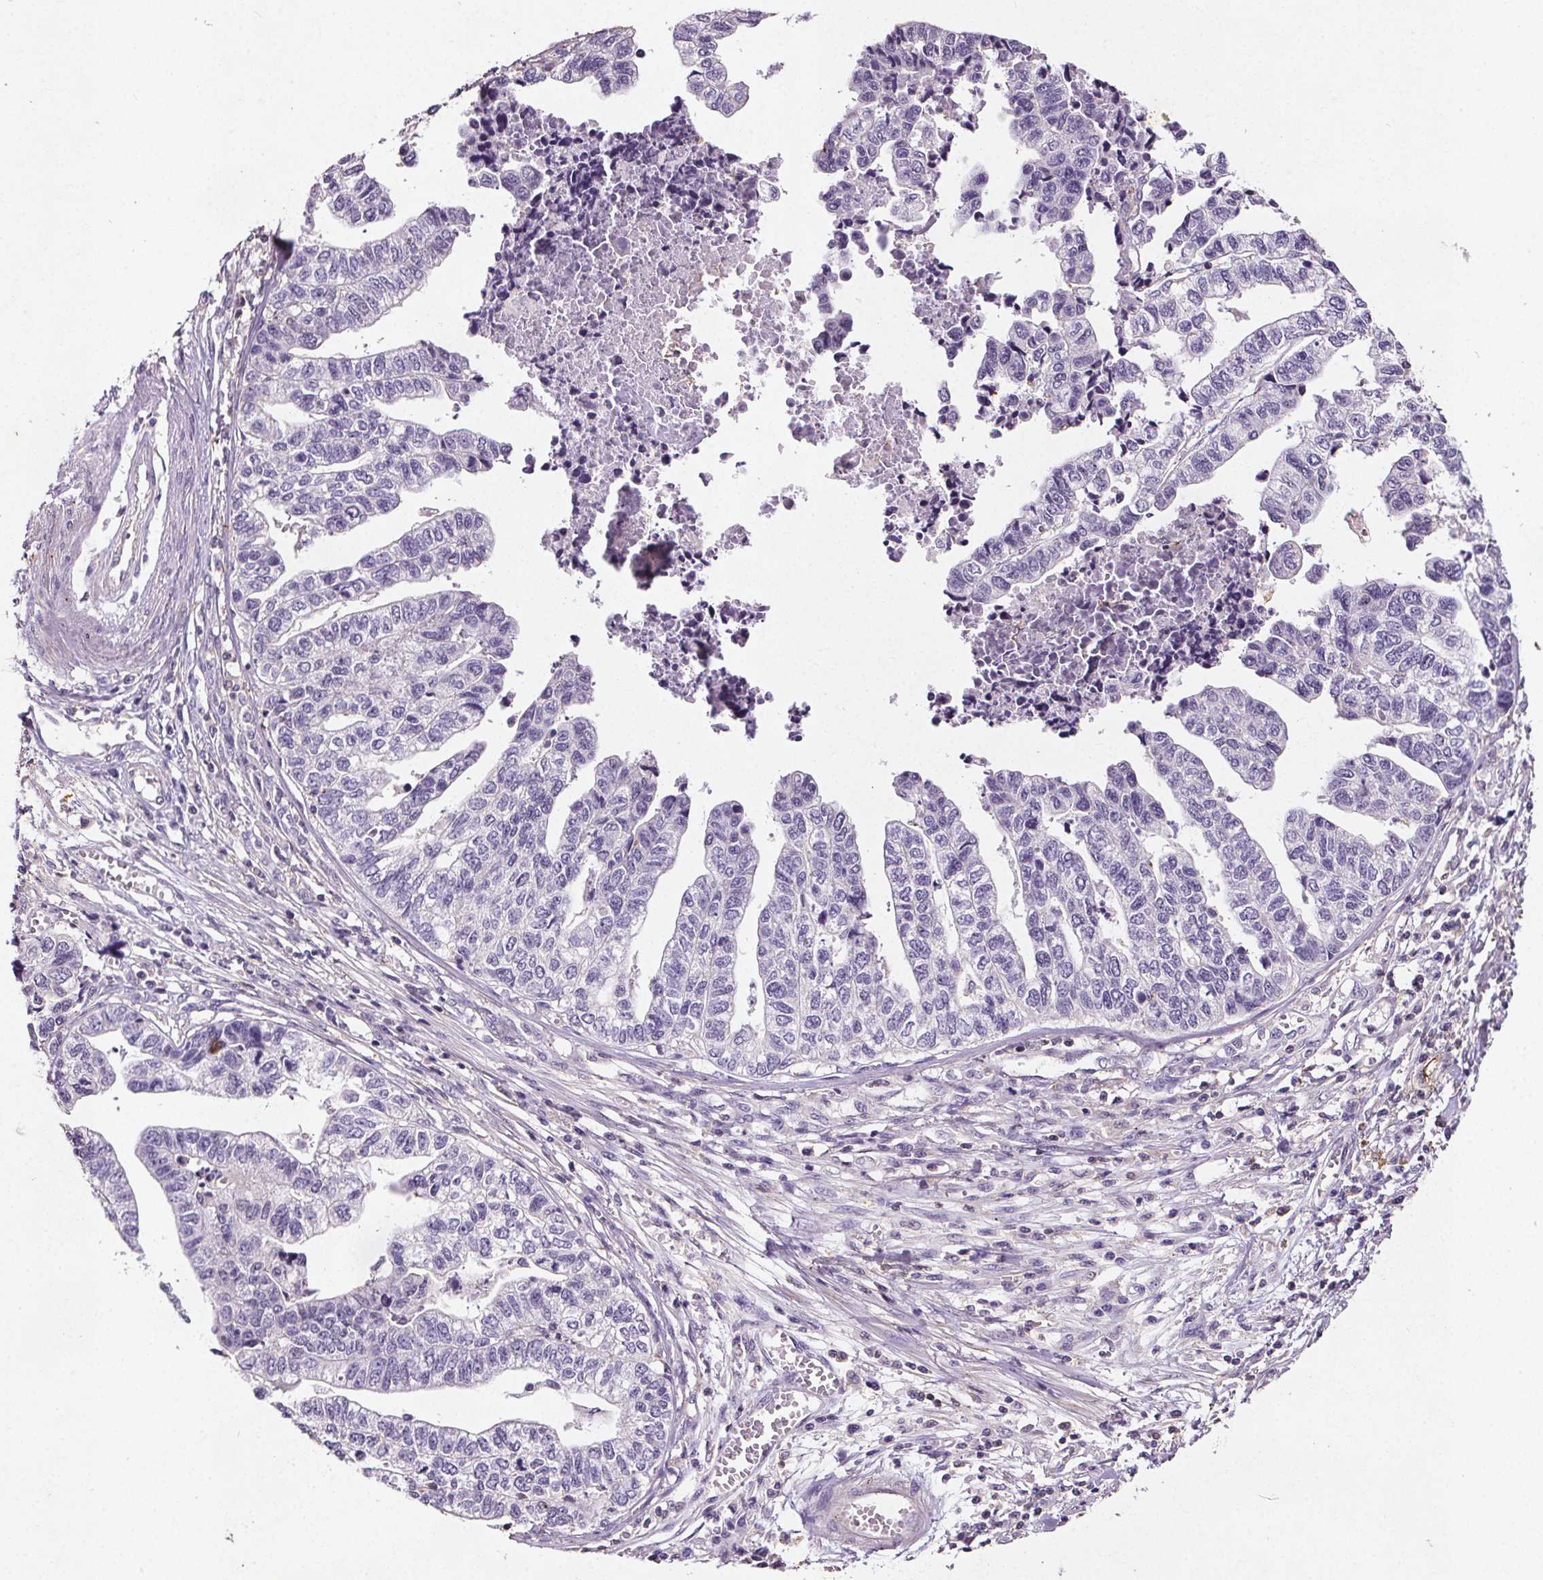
{"staining": {"intensity": "negative", "quantity": "none", "location": "none"}, "tissue": "stomach cancer", "cell_type": "Tumor cells", "image_type": "cancer", "snomed": [{"axis": "morphology", "description": "Adenocarcinoma, NOS"}, {"axis": "topography", "description": "Stomach, upper"}], "caption": "Immunohistochemical staining of human stomach cancer (adenocarcinoma) demonstrates no significant positivity in tumor cells. (DAB (3,3'-diaminobenzidine) immunohistochemistry, high magnification).", "gene": "C19orf84", "patient": {"sex": "female", "age": 67}}